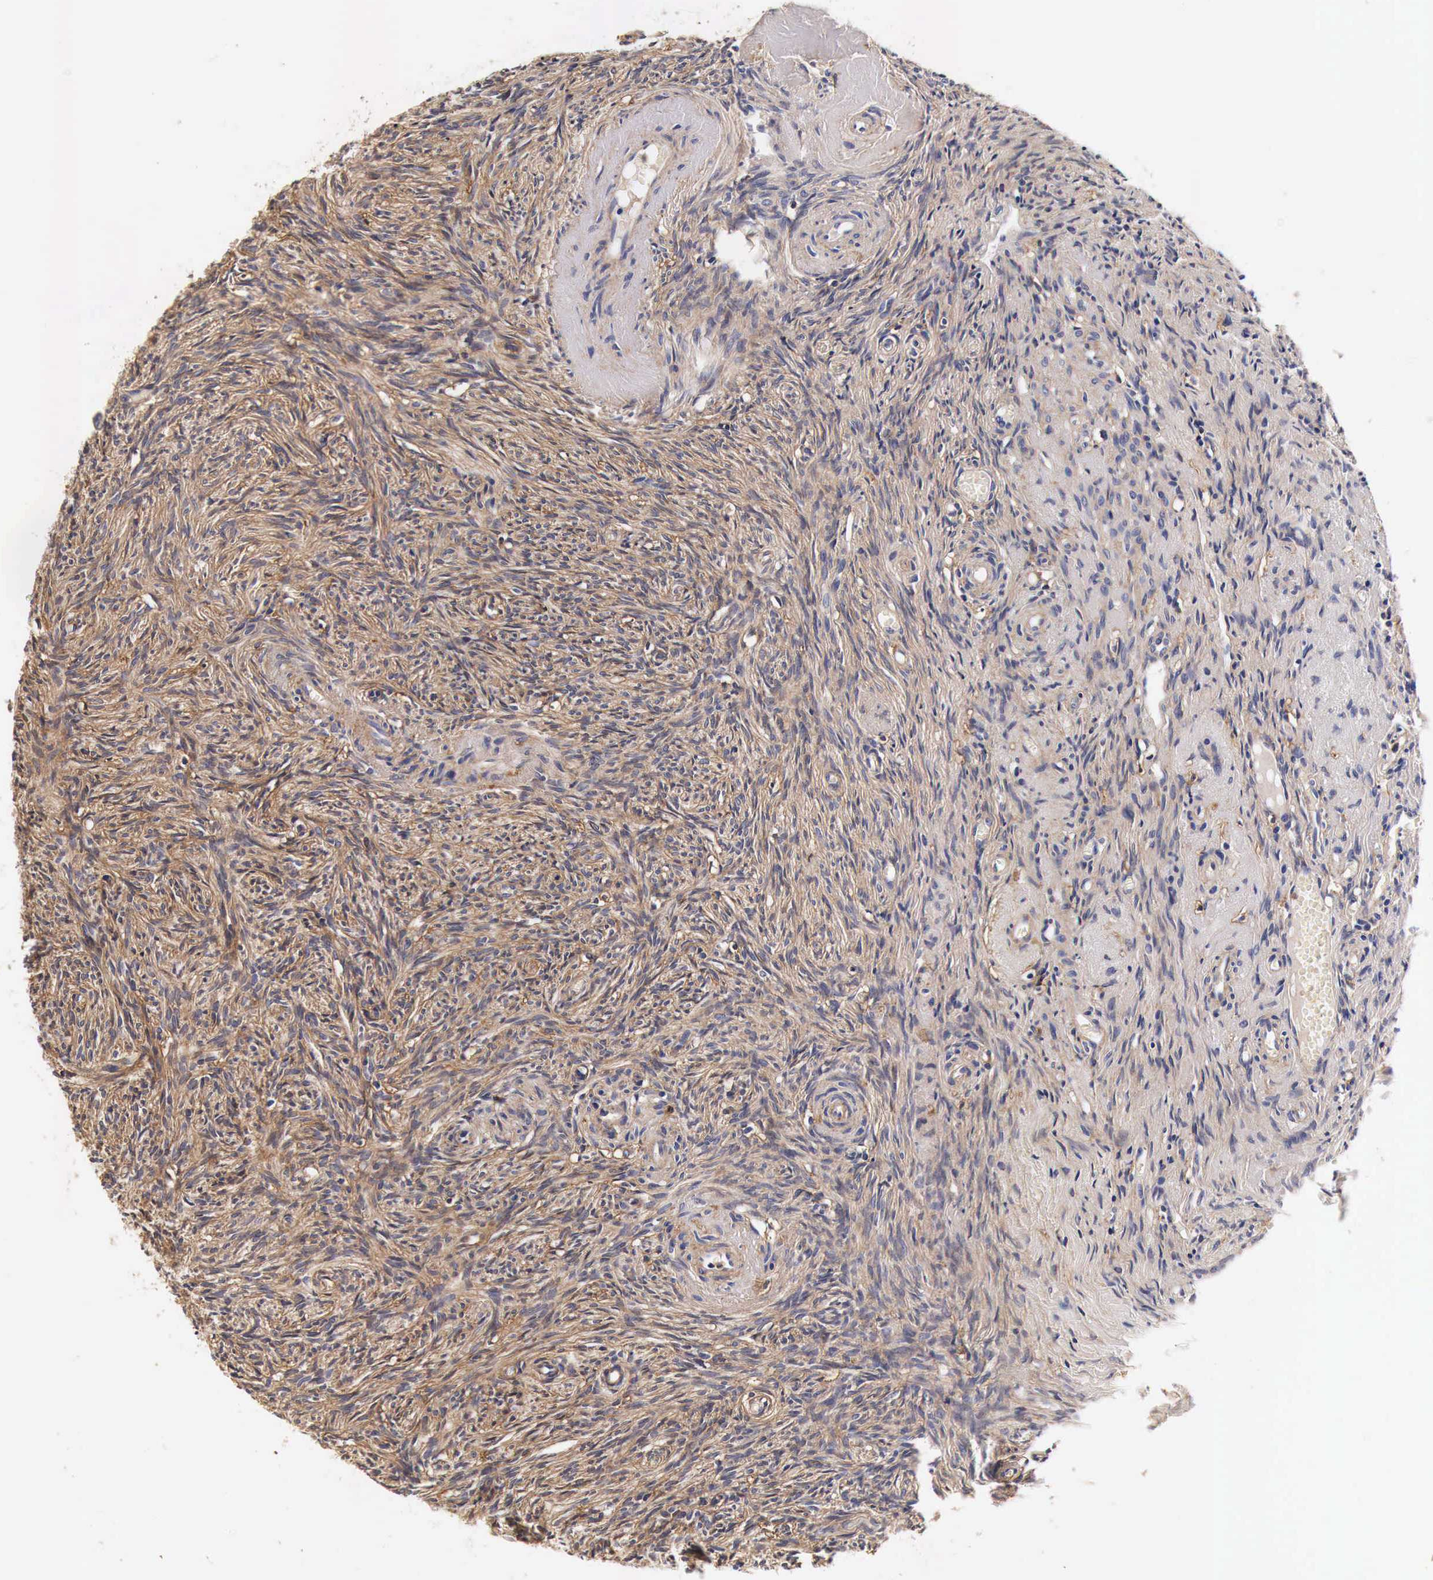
{"staining": {"intensity": "negative", "quantity": "none", "location": "none"}, "tissue": "ovary", "cell_type": "Follicle cells", "image_type": "normal", "snomed": [{"axis": "morphology", "description": "Normal tissue, NOS"}, {"axis": "topography", "description": "Ovary"}], "caption": "An immunohistochemistry (IHC) micrograph of unremarkable ovary is shown. There is no staining in follicle cells of ovary. (DAB IHC visualized using brightfield microscopy, high magnification).", "gene": "RP2", "patient": {"sex": "female", "age": 63}}